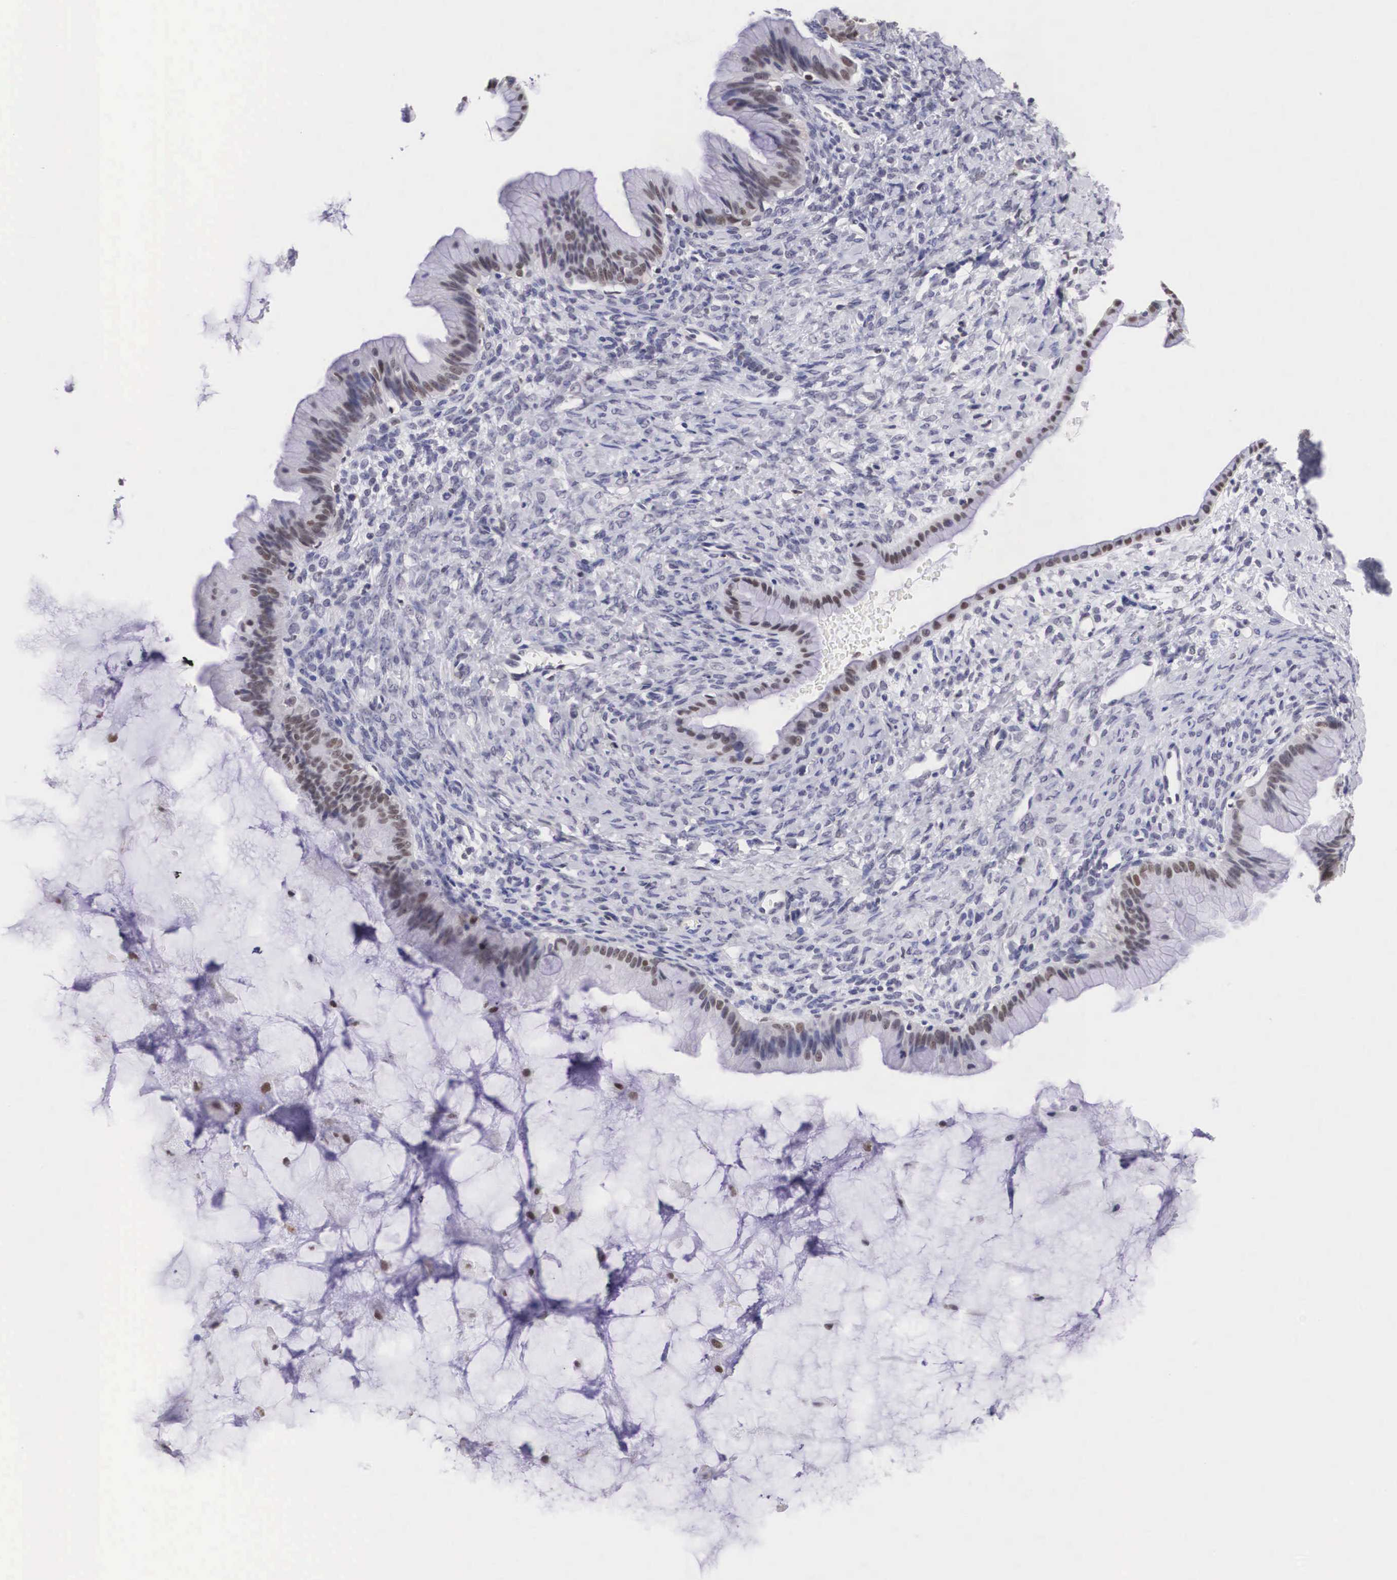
{"staining": {"intensity": "moderate", "quantity": ">75%", "location": "nuclear"}, "tissue": "ovarian cancer", "cell_type": "Tumor cells", "image_type": "cancer", "snomed": [{"axis": "morphology", "description": "Cystadenocarcinoma, mucinous, NOS"}, {"axis": "topography", "description": "Ovary"}], "caption": "About >75% of tumor cells in human mucinous cystadenocarcinoma (ovarian) demonstrate moderate nuclear protein positivity as visualized by brown immunohistochemical staining.", "gene": "ETV6", "patient": {"sex": "female", "age": 25}}